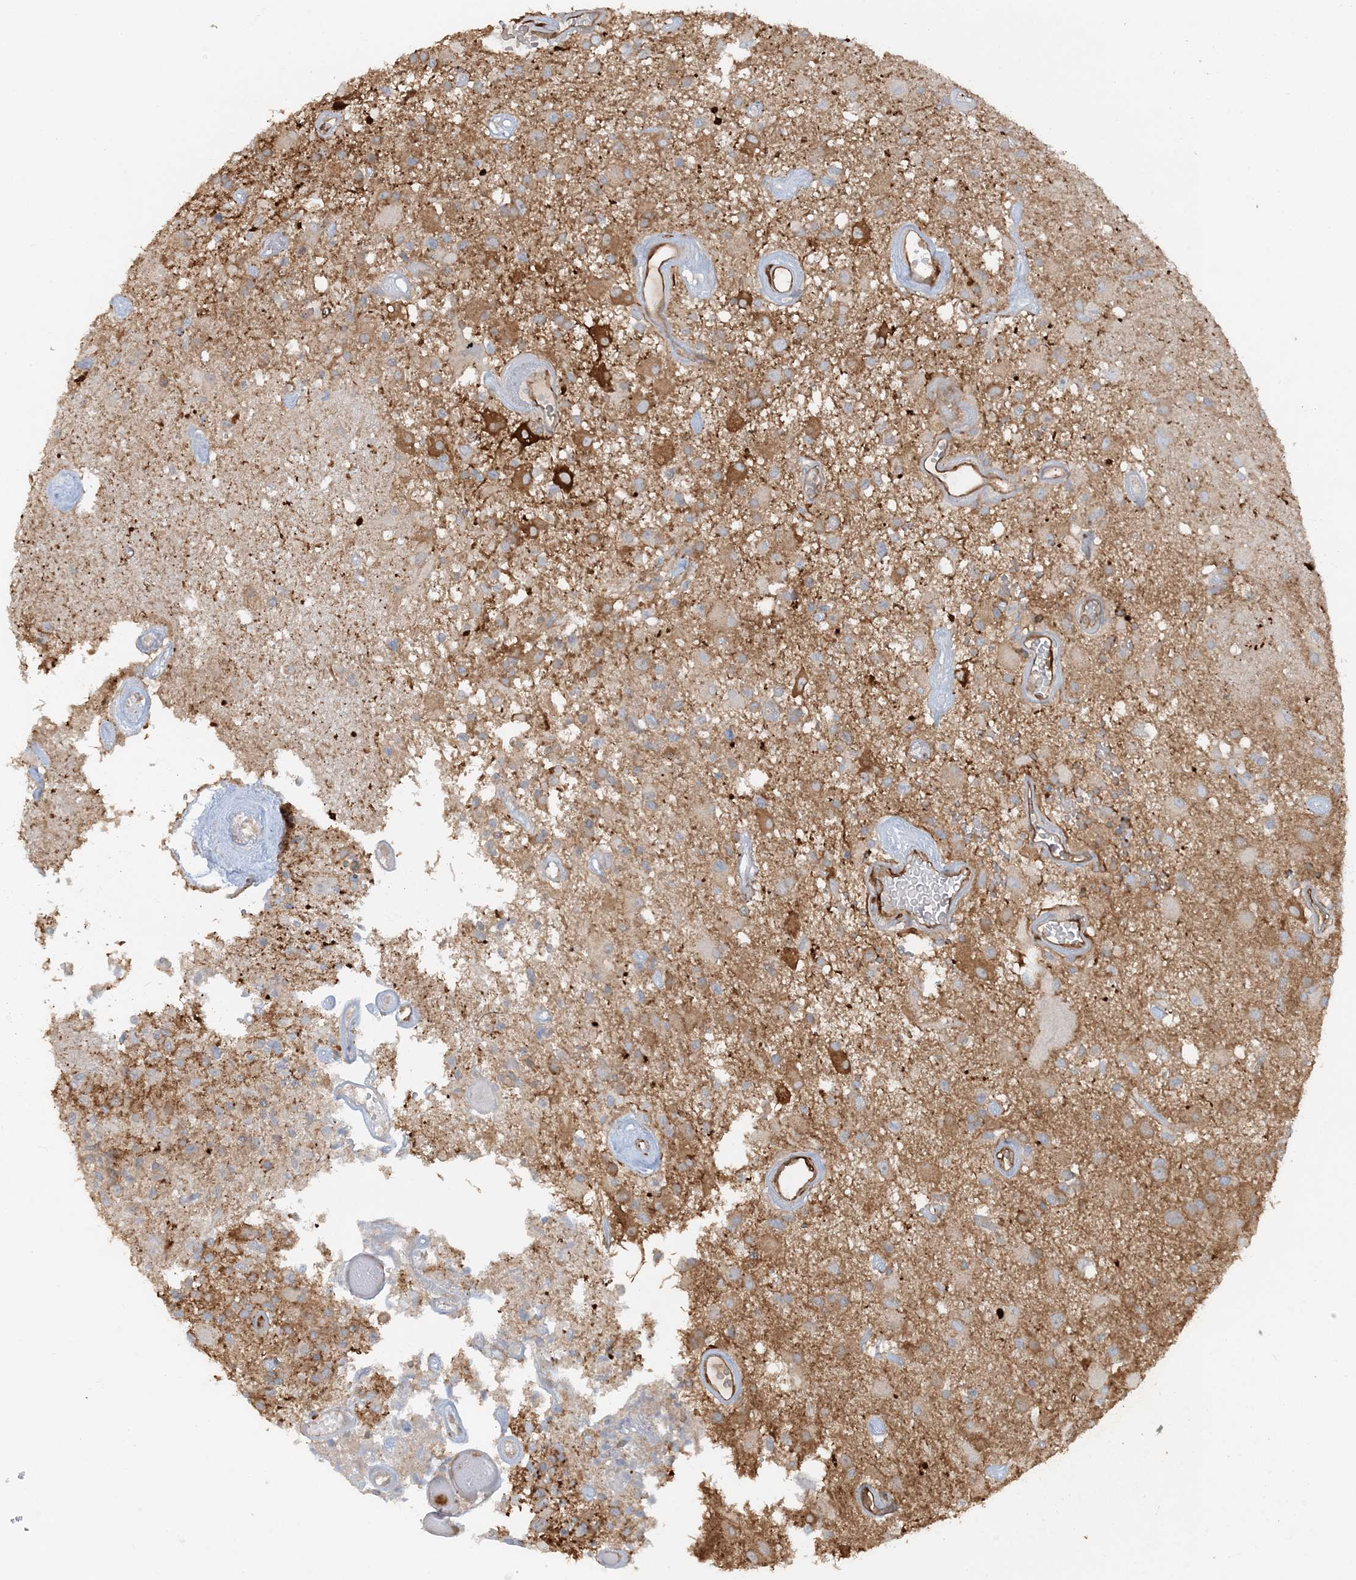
{"staining": {"intensity": "moderate", "quantity": "<25%", "location": "cytoplasmic/membranous"}, "tissue": "glioma", "cell_type": "Tumor cells", "image_type": "cancer", "snomed": [{"axis": "morphology", "description": "Glioma, malignant, High grade"}, {"axis": "morphology", "description": "Glioblastoma, NOS"}, {"axis": "topography", "description": "Brain"}], "caption": "This image shows malignant glioma (high-grade) stained with immunohistochemistry to label a protein in brown. The cytoplasmic/membranous of tumor cells show moderate positivity for the protein. Nuclei are counter-stained blue.", "gene": "DSTN", "patient": {"sex": "male", "age": 60}}